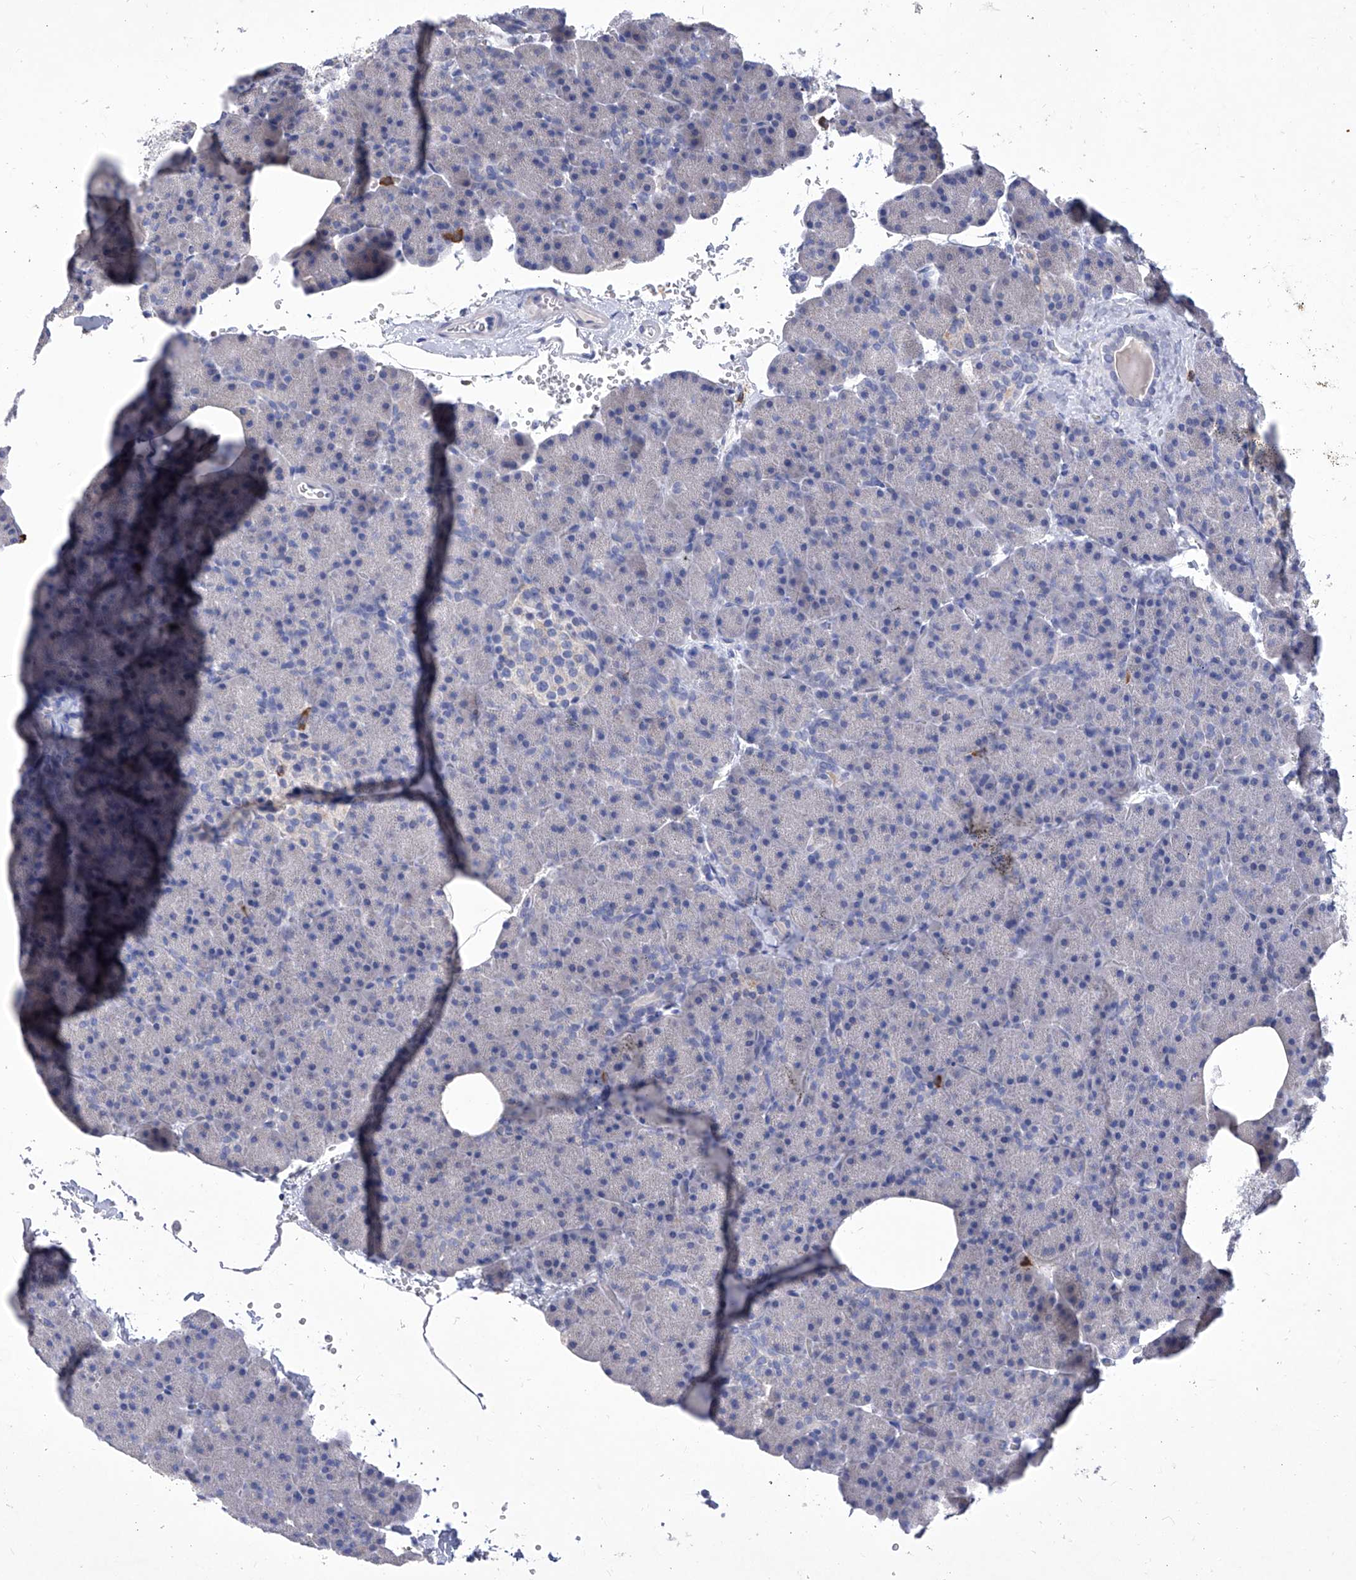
{"staining": {"intensity": "weak", "quantity": "<25%", "location": "cytoplasmic/membranous"}, "tissue": "pancreas", "cell_type": "Exocrine glandular cells", "image_type": "normal", "snomed": [{"axis": "morphology", "description": "Normal tissue, NOS"}, {"axis": "morphology", "description": "Carcinoid, malignant, NOS"}, {"axis": "topography", "description": "Pancreas"}], "caption": "The photomicrograph reveals no staining of exocrine glandular cells in unremarkable pancreas.", "gene": "IFNL2", "patient": {"sex": "female", "age": 35}}